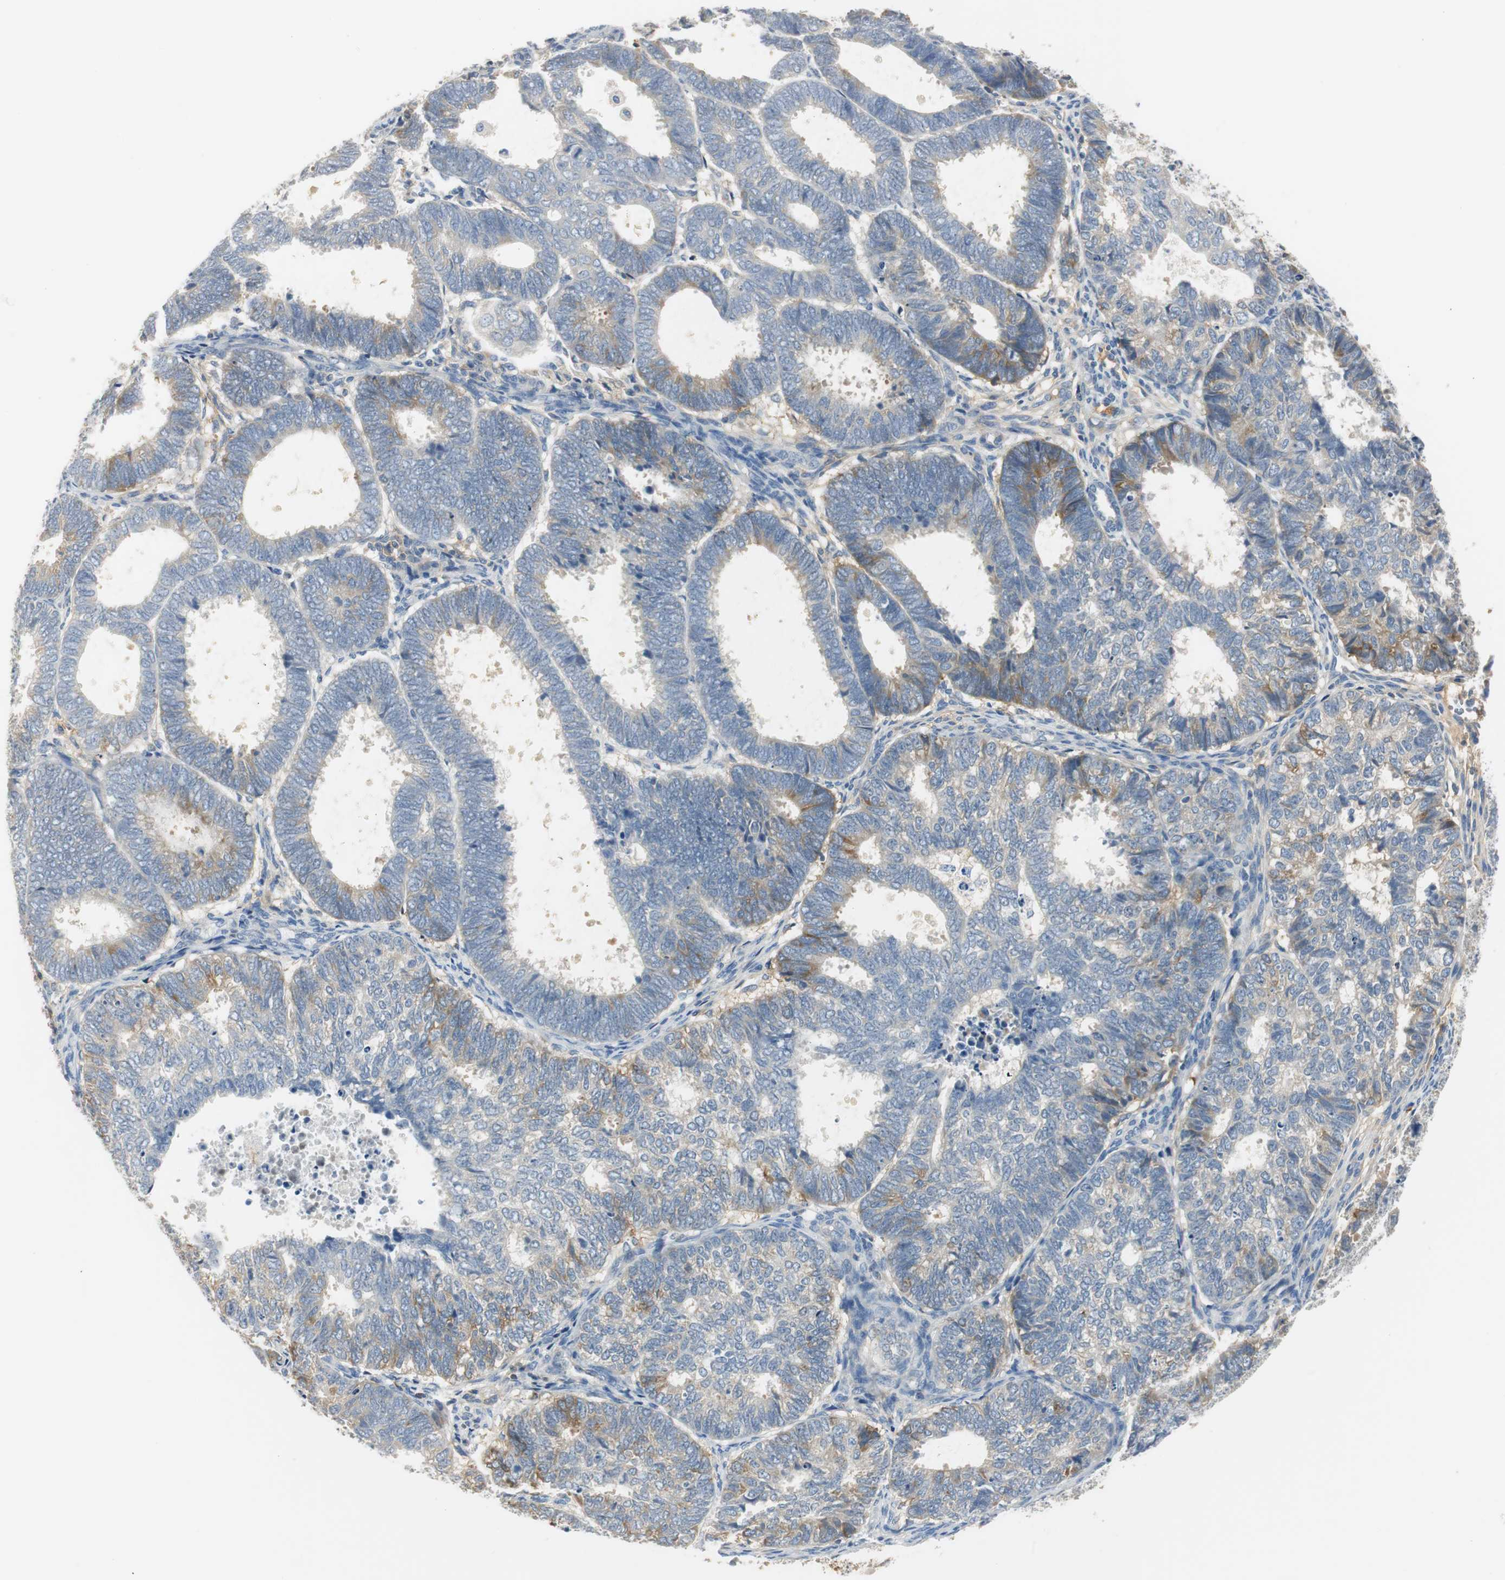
{"staining": {"intensity": "moderate", "quantity": "25%-75%", "location": "cytoplasmic/membranous"}, "tissue": "endometrial cancer", "cell_type": "Tumor cells", "image_type": "cancer", "snomed": [{"axis": "morphology", "description": "Adenocarcinoma, NOS"}, {"axis": "topography", "description": "Uterus"}], "caption": "This is a micrograph of IHC staining of endometrial adenocarcinoma, which shows moderate expression in the cytoplasmic/membranous of tumor cells.", "gene": "SERPINF1", "patient": {"sex": "female", "age": 60}}